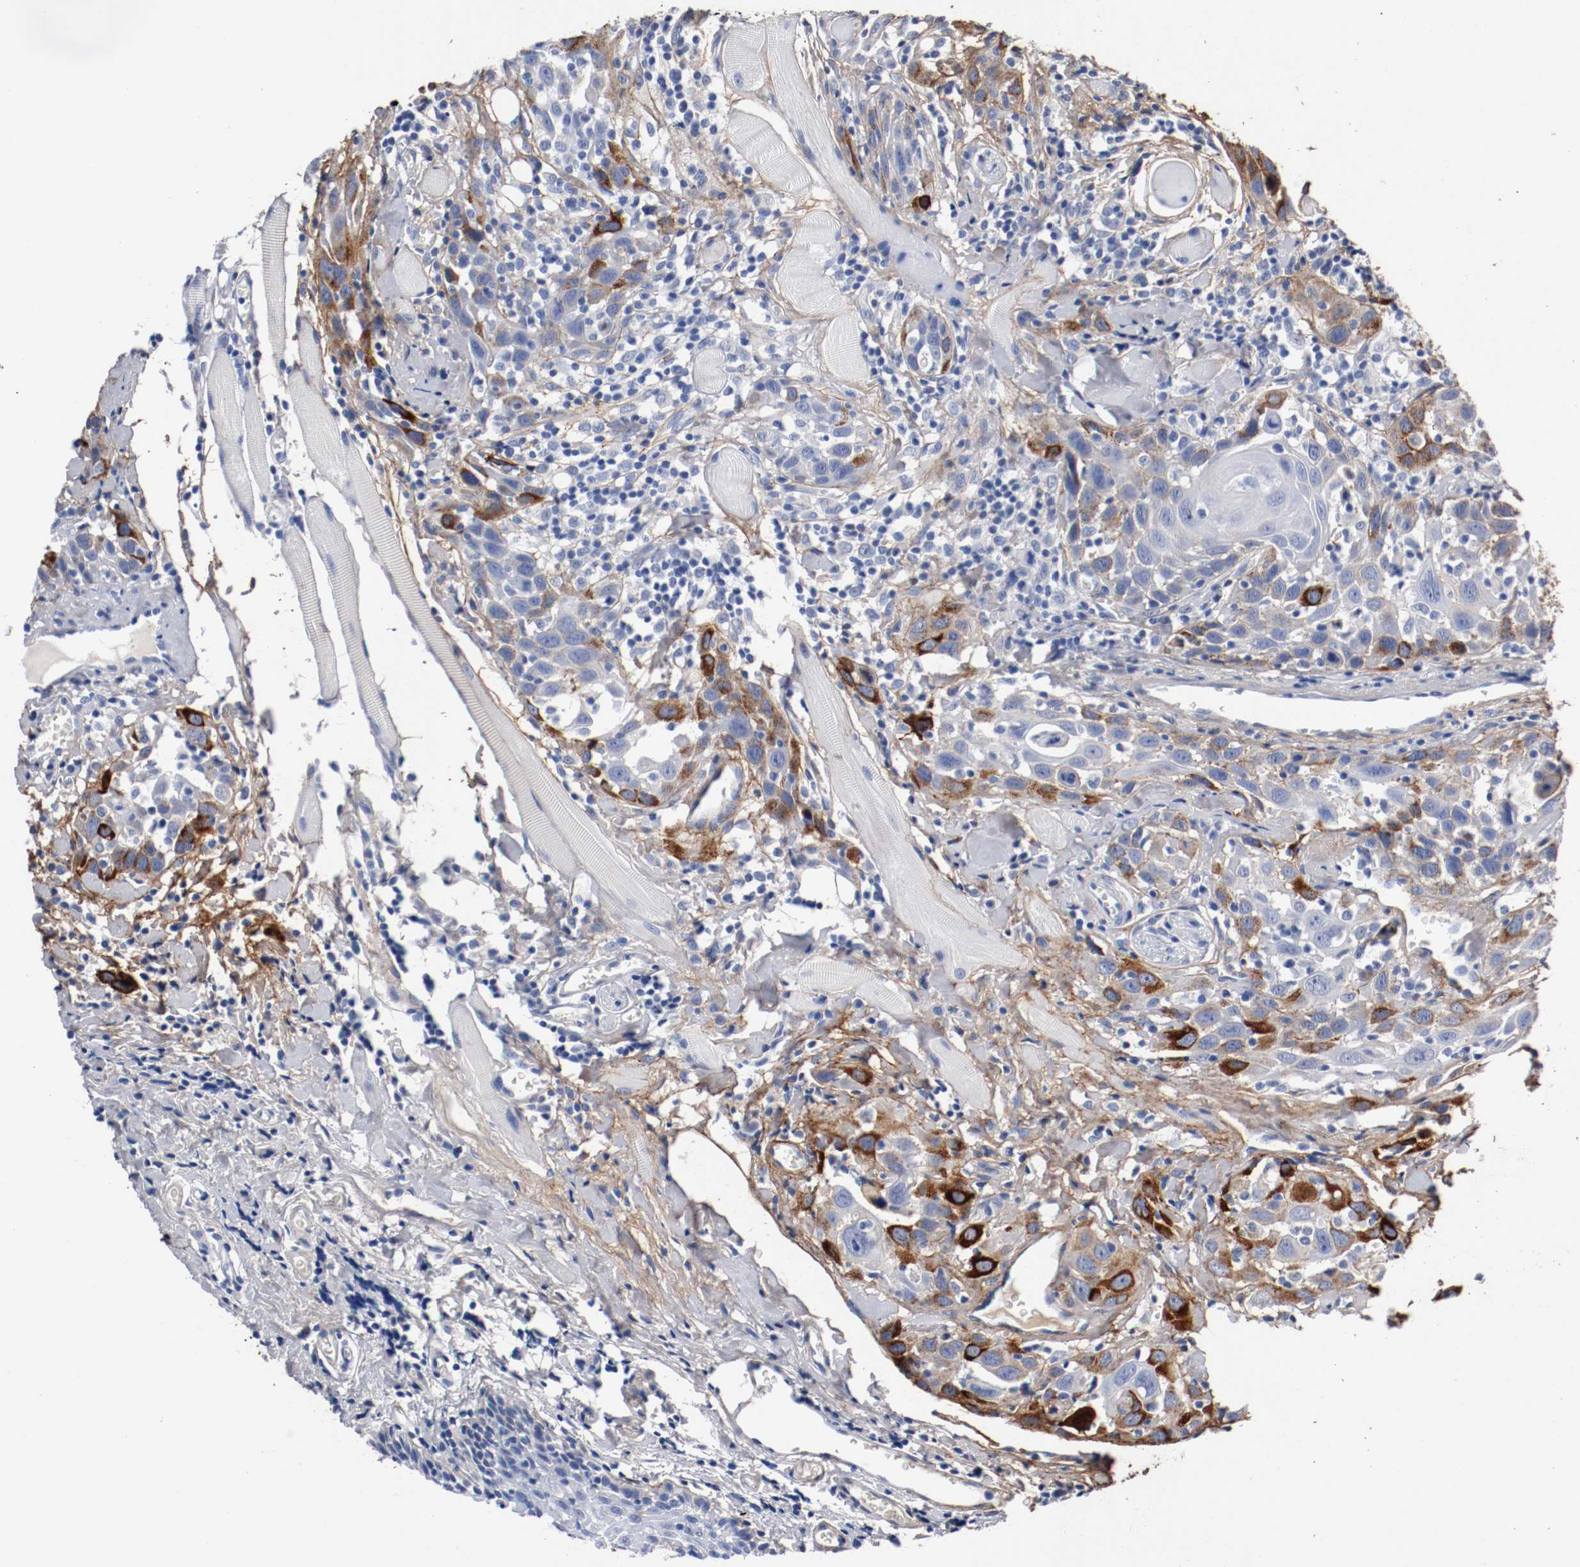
{"staining": {"intensity": "strong", "quantity": ">75%", "location": "cytoplasmic/membranous"}, "tissue": "head and neck cancer", "cell_type": "Tumor cells", "image_type": "cancer", "snomed": [{"axis": "morphology", "description": "Squamous cell carcinoma, NOS"}, {"axis": "topography", "description": "Oral tissue"}, {"axis": "topography", "description": "Head-Neck"}], "caption": "This histopathology image reveals squamous cell carcinoma (head and neck) stained with immunohistochemistry to label a protein in brown. The cytoplasmic/membranous of tumor cells show strong positivity for the protein. Nuclei are counter-stained blue.", "gene": "TNC", "patient": {"sex": "female", "age": 50}}